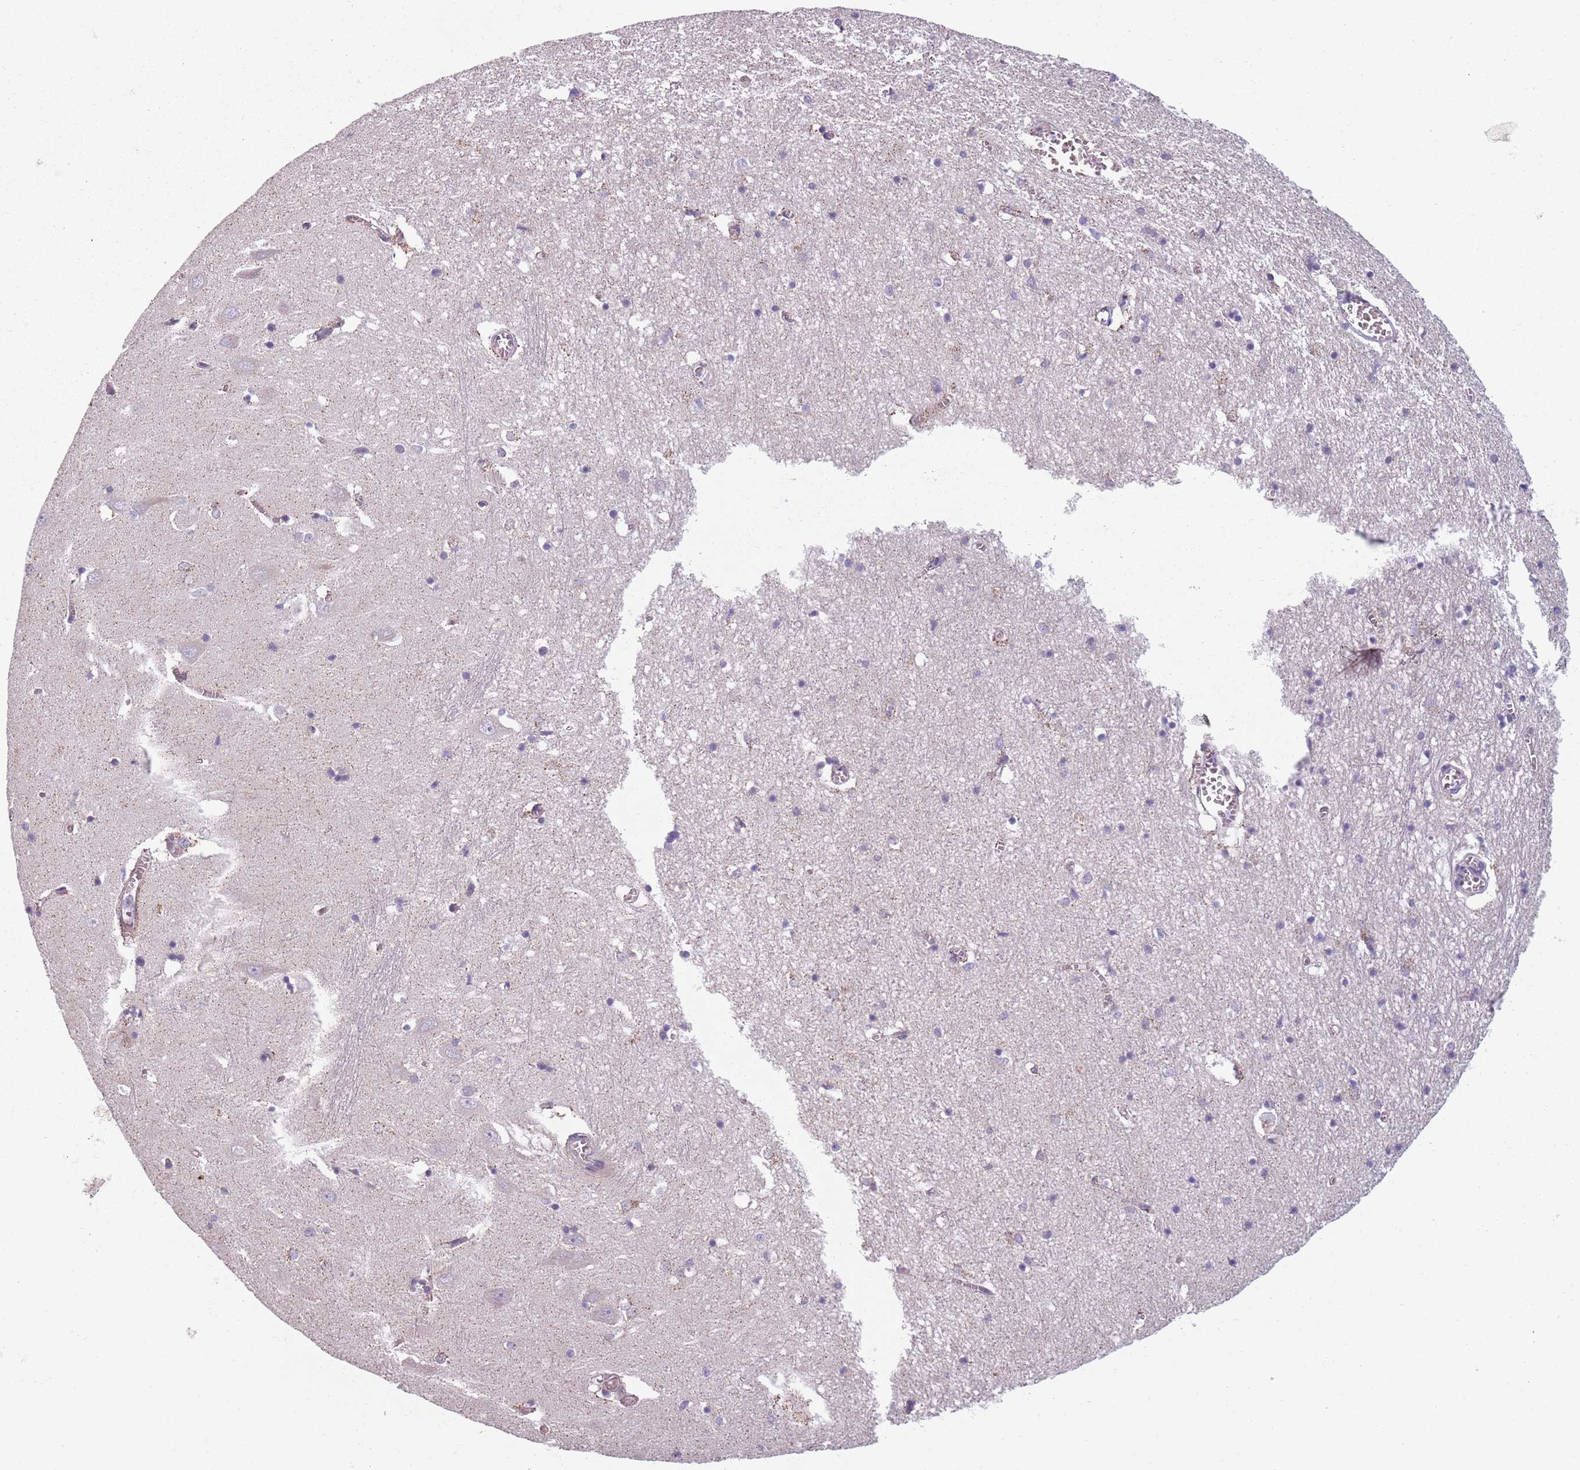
{"staining": {"intensity": "weak", "quantity": "<25%", "location": "cytoplasmic/membranous"}, "tissue": "hippocampus", "cell_type": "Glial cells", "image_type": "normal", "snomed": [{"axis": "morphology", "description": "Normal tissue, NOS"}, {"axis": "topography", "description": "Hippocampus"}], "caption": "There is no significant positivity in glial cells of hippocampus. (Immunohistochemistry, brightfield microscopy, high magnification).", "gene": "TLCD2", "patient": {"sex": "male", "age": 70}}